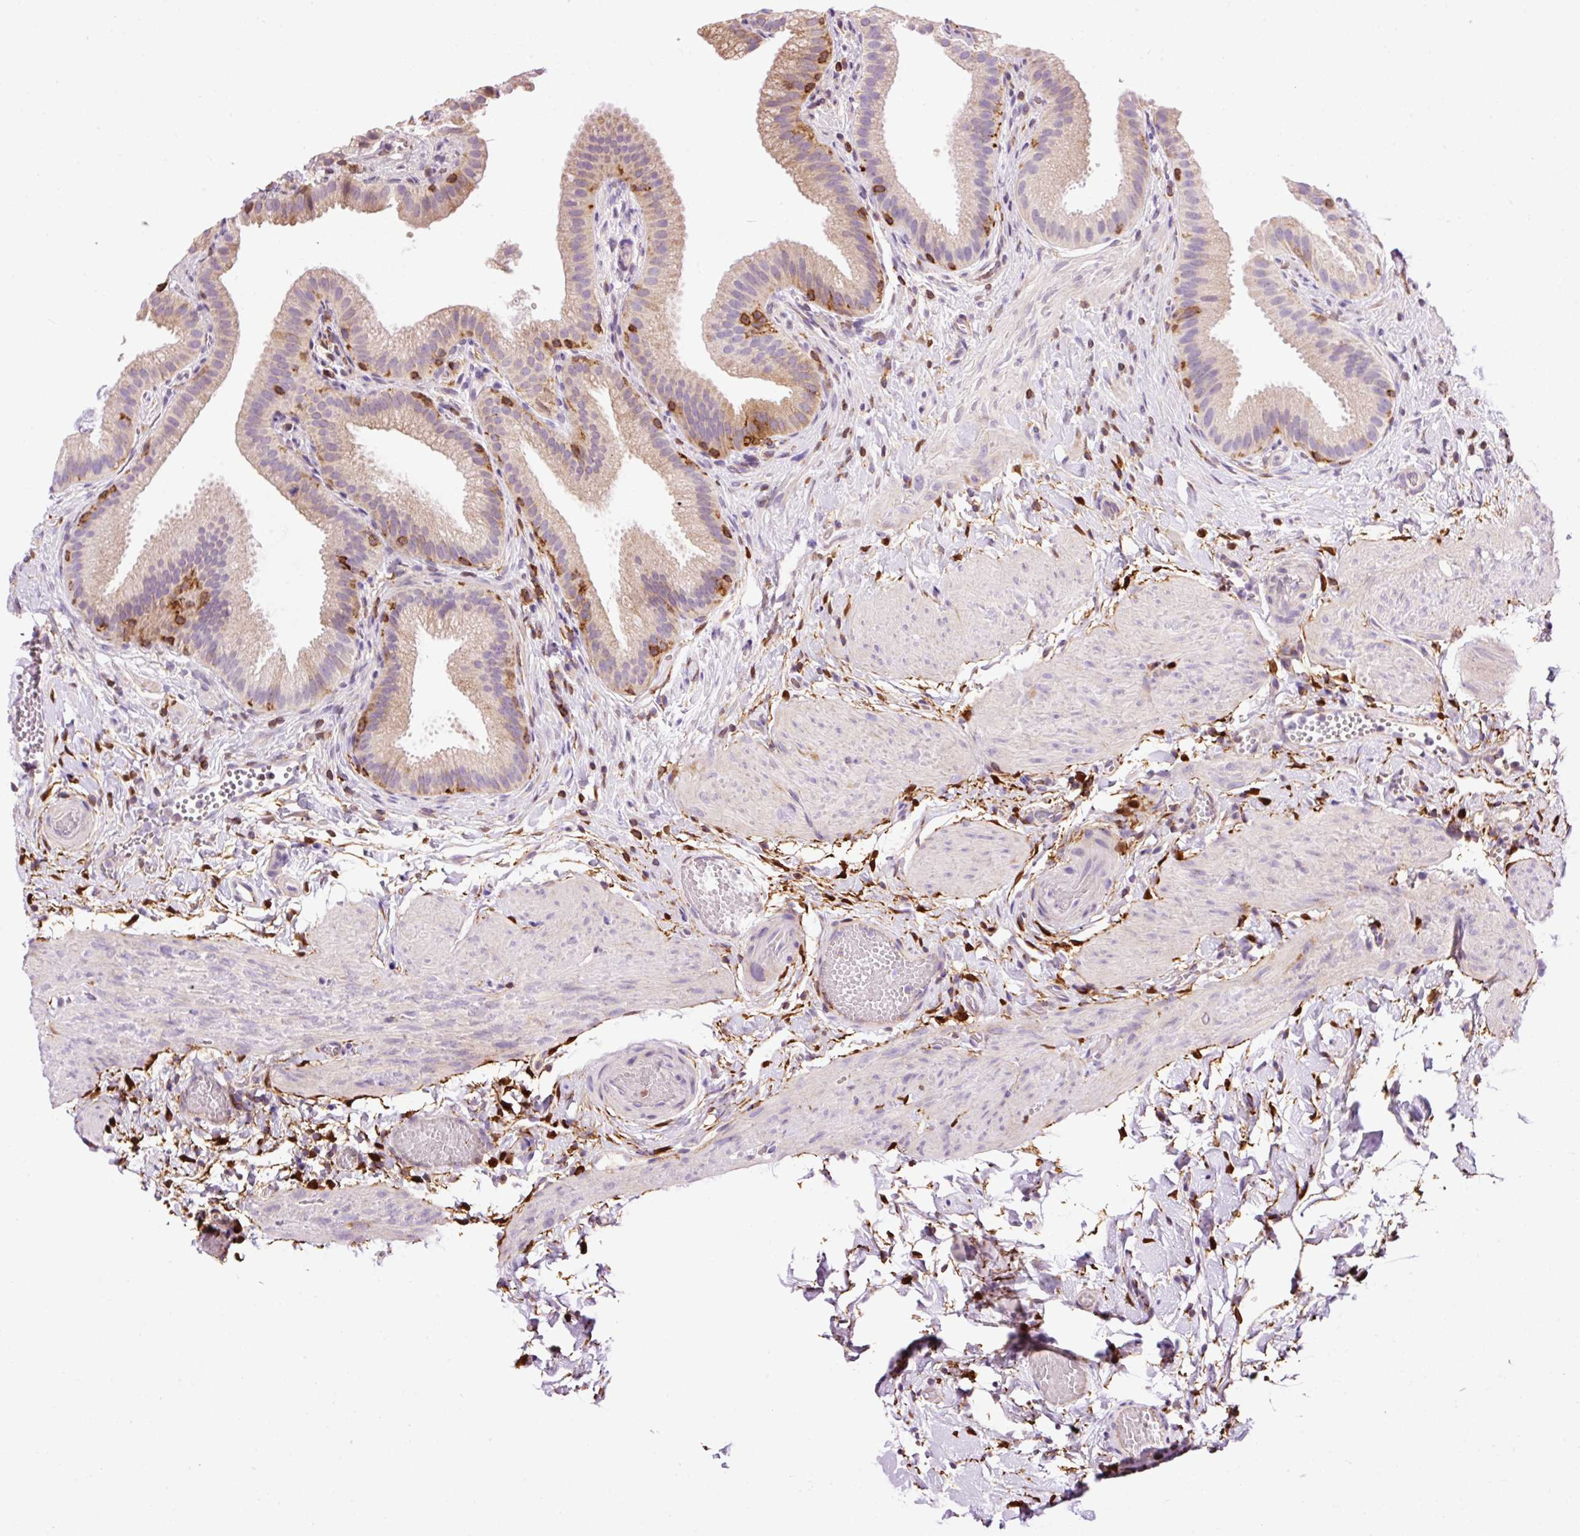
{"staining": {"intensity": "weak", "quantity": "<25%", "location": "cytoplasmic/membranous"}, "tissue": "gallbladder", "cell_type": "Glandular cells", "image_type": "normal", "snomed": [{"axis": "morphology", "description": "Normal tissue, NOS"}, {"axis": "topography", "description": "Gallbladder"}], "caption": "Immunohistochemical staining of normal human gallbladder exhibits no significant expression in glandular cells.", "gene": "CD83", "patient": {"sex": "female", "age": 63}}